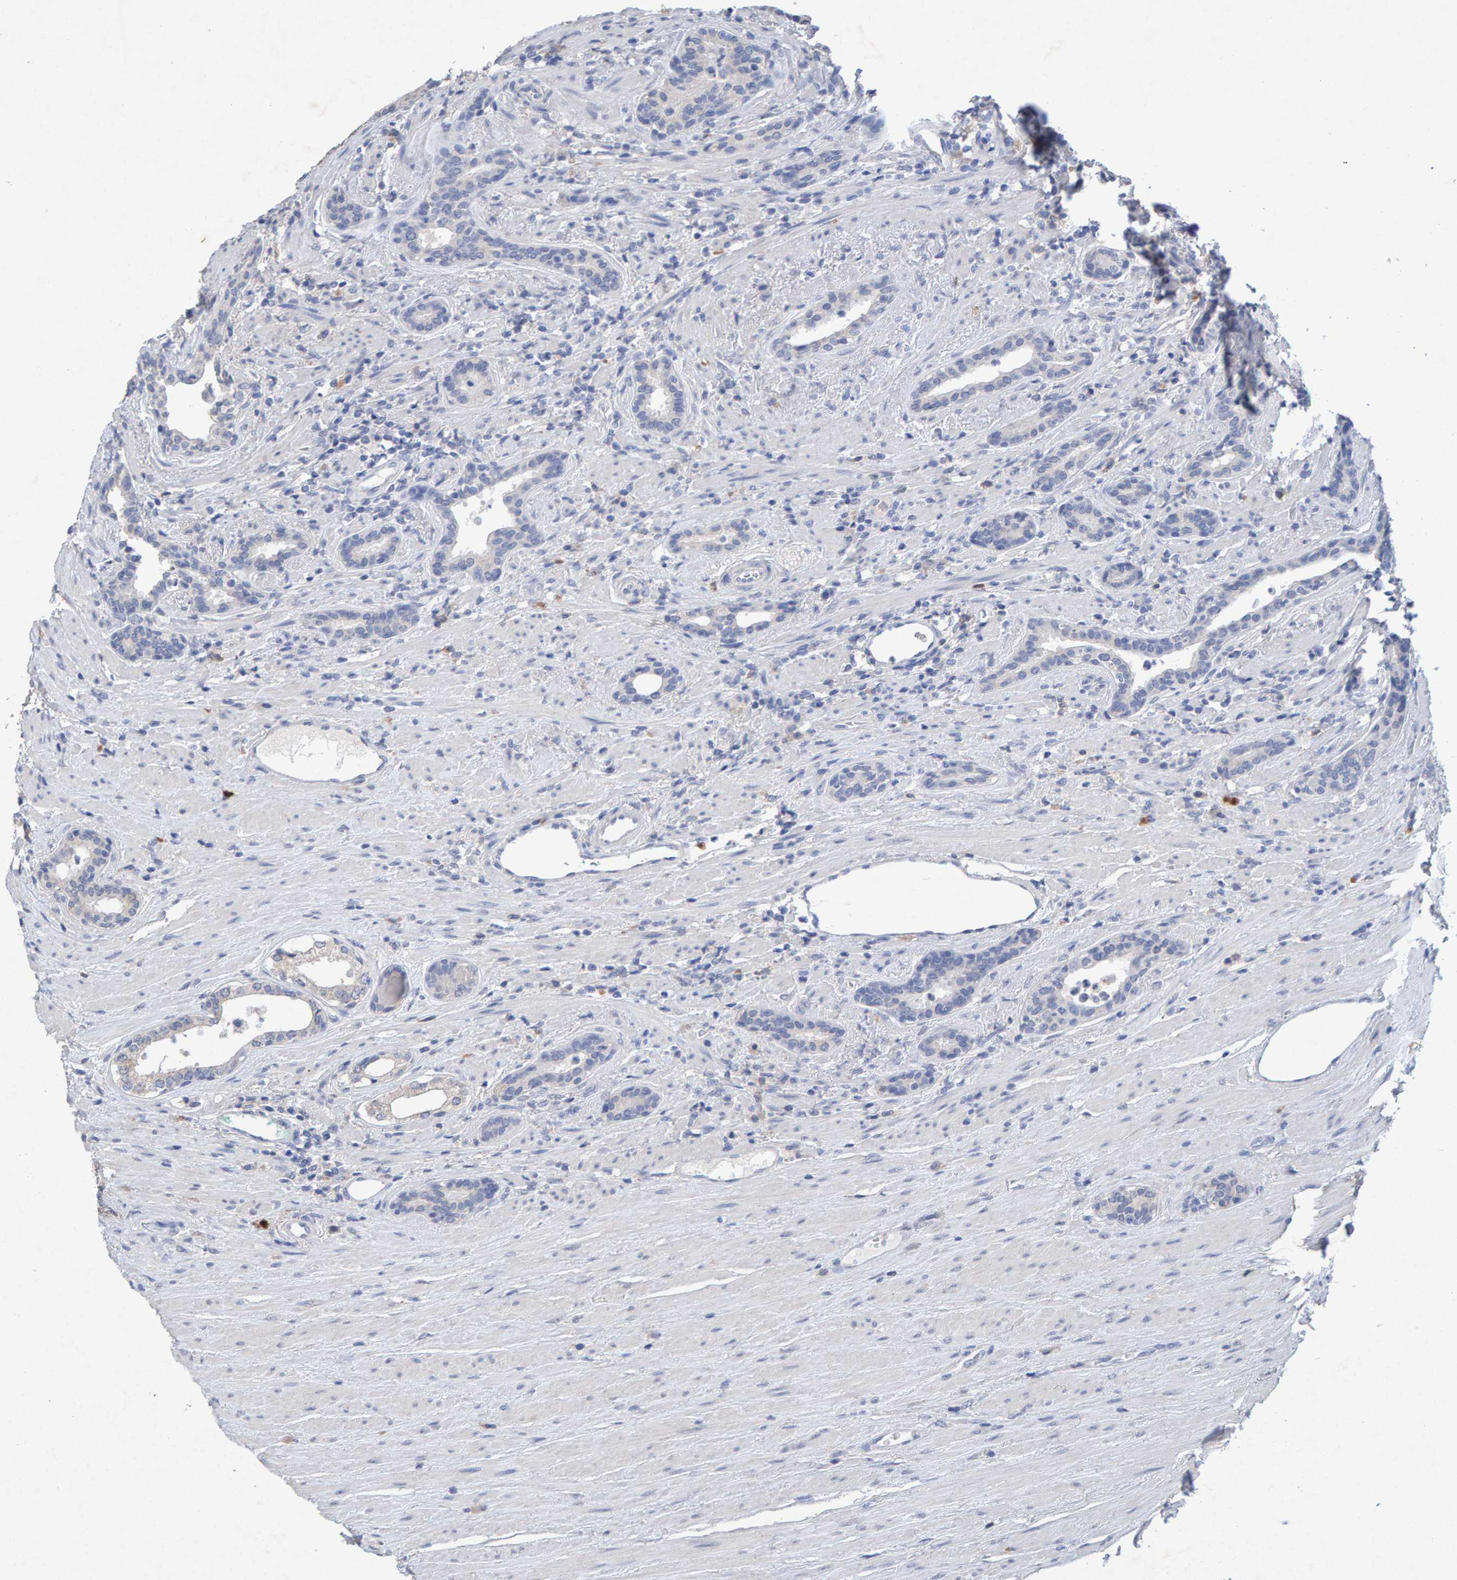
{"staining": {"intensity": "negative", "quantity": "none", "location": "none"}, "tissue": "prostate cancer", "cell_type": "Tumor cells", "image_type": "cancer", "snomed": [{"axis": "morphology", "description": "Adenocarcinoma, High grade"}, {"axis": "topography", "description": "Prostate"}], "caption": "High-grade adenocarcinoma (prostate) stained for a protein using immunohistochemistry displays no positivity tumor cells.", "gene": "CTH", "patient": {"sex": "male", "age": 71}}